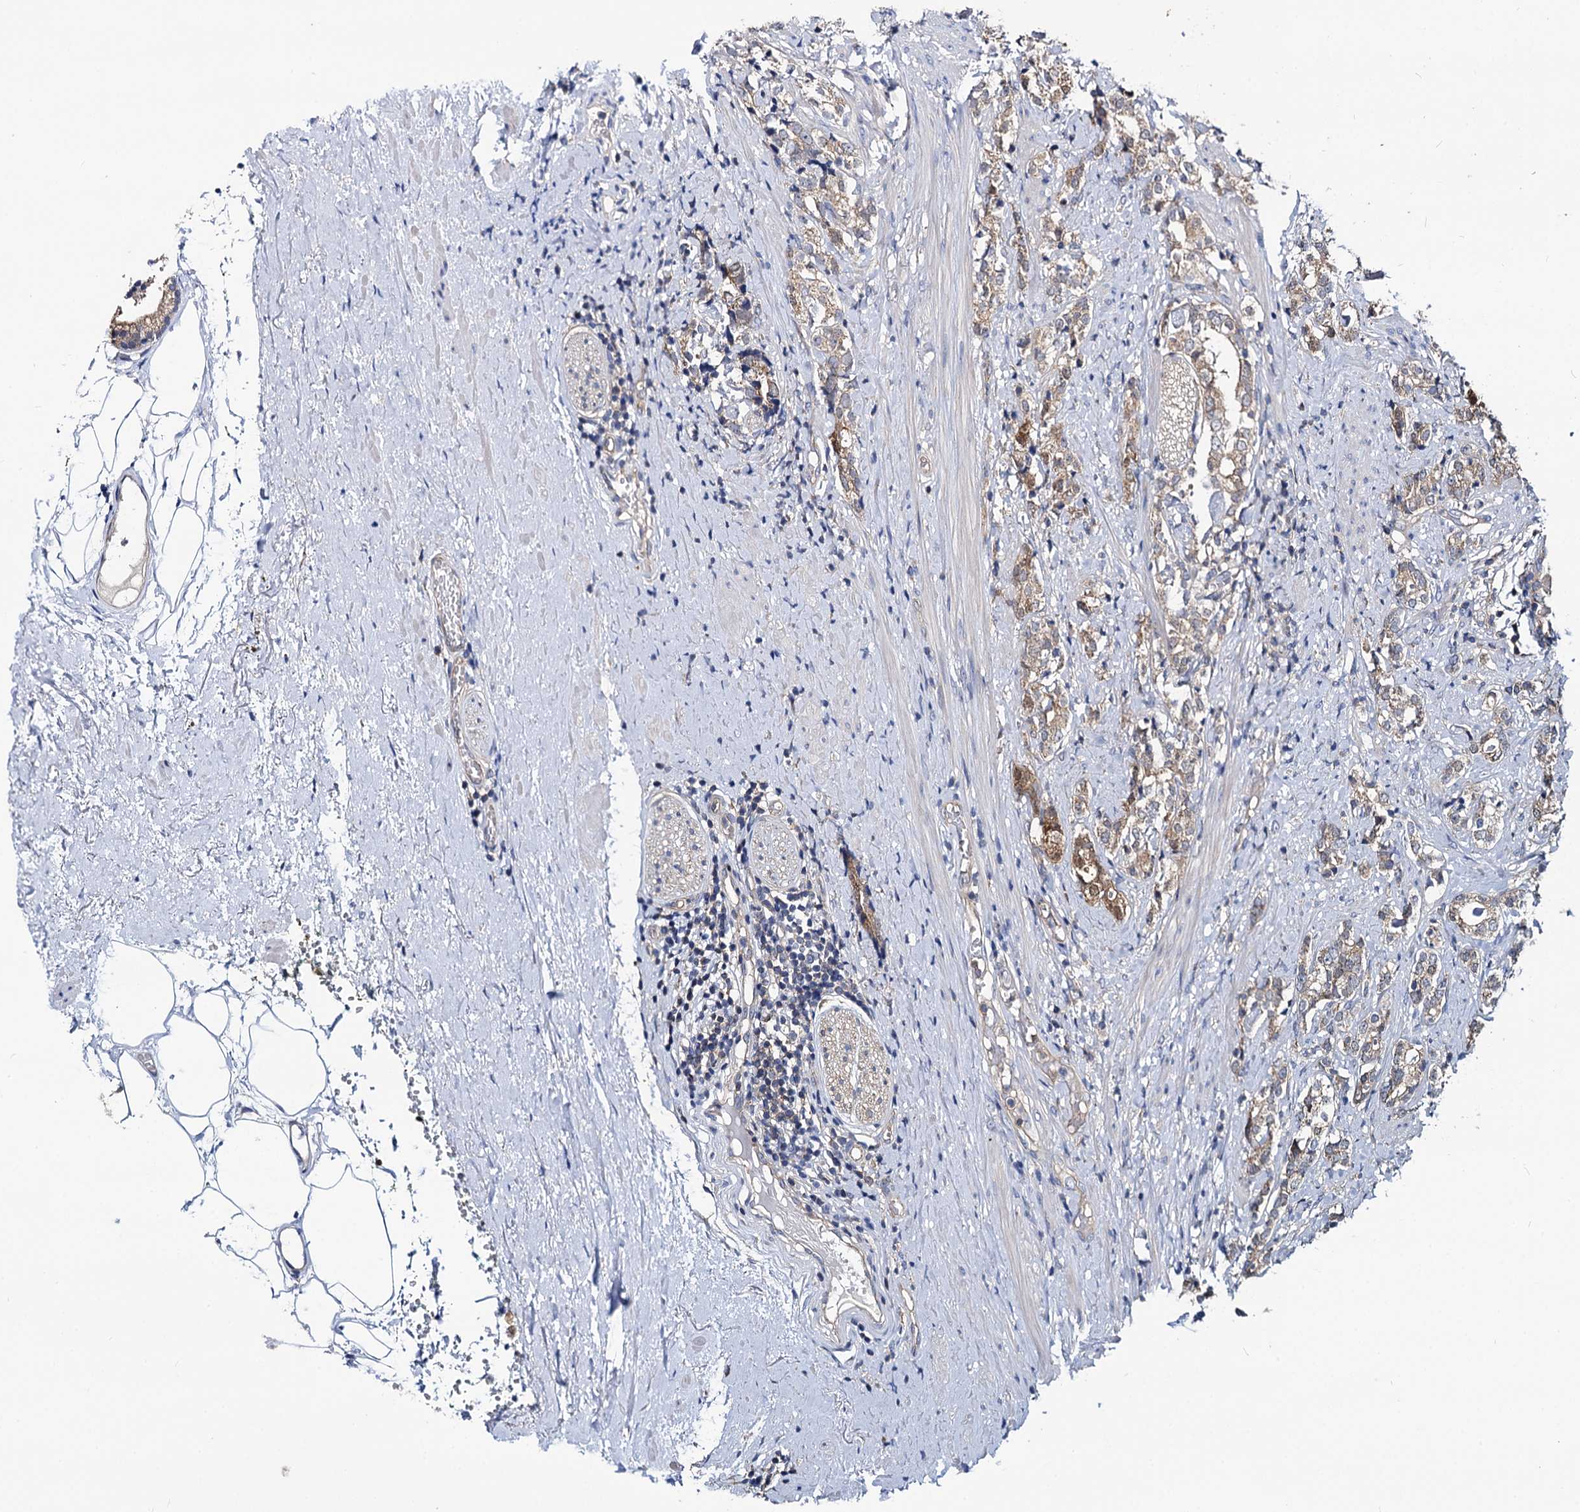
{"staining": {"intensity": "moderate", "quantity": "25%-75%", "location": "cytoplasmic/membranous"}, "tissue": "prostate cancer", "cell_type": "Tumor cells", "image_type": "cancer", "snomed": [{"axis": "morphology", "description": "Adenocarcinoma, High grade"}, {"axis": "topography", "description": "Prostate"}], "caption": "Prostate cancer stained for a protein (brown) reveals moderate cytoplasmic/membranous positive staining in approximately 25%-75% of tumor cells.", "gene": "IDI1", "patient": {"sex": "male", "age": 69}}